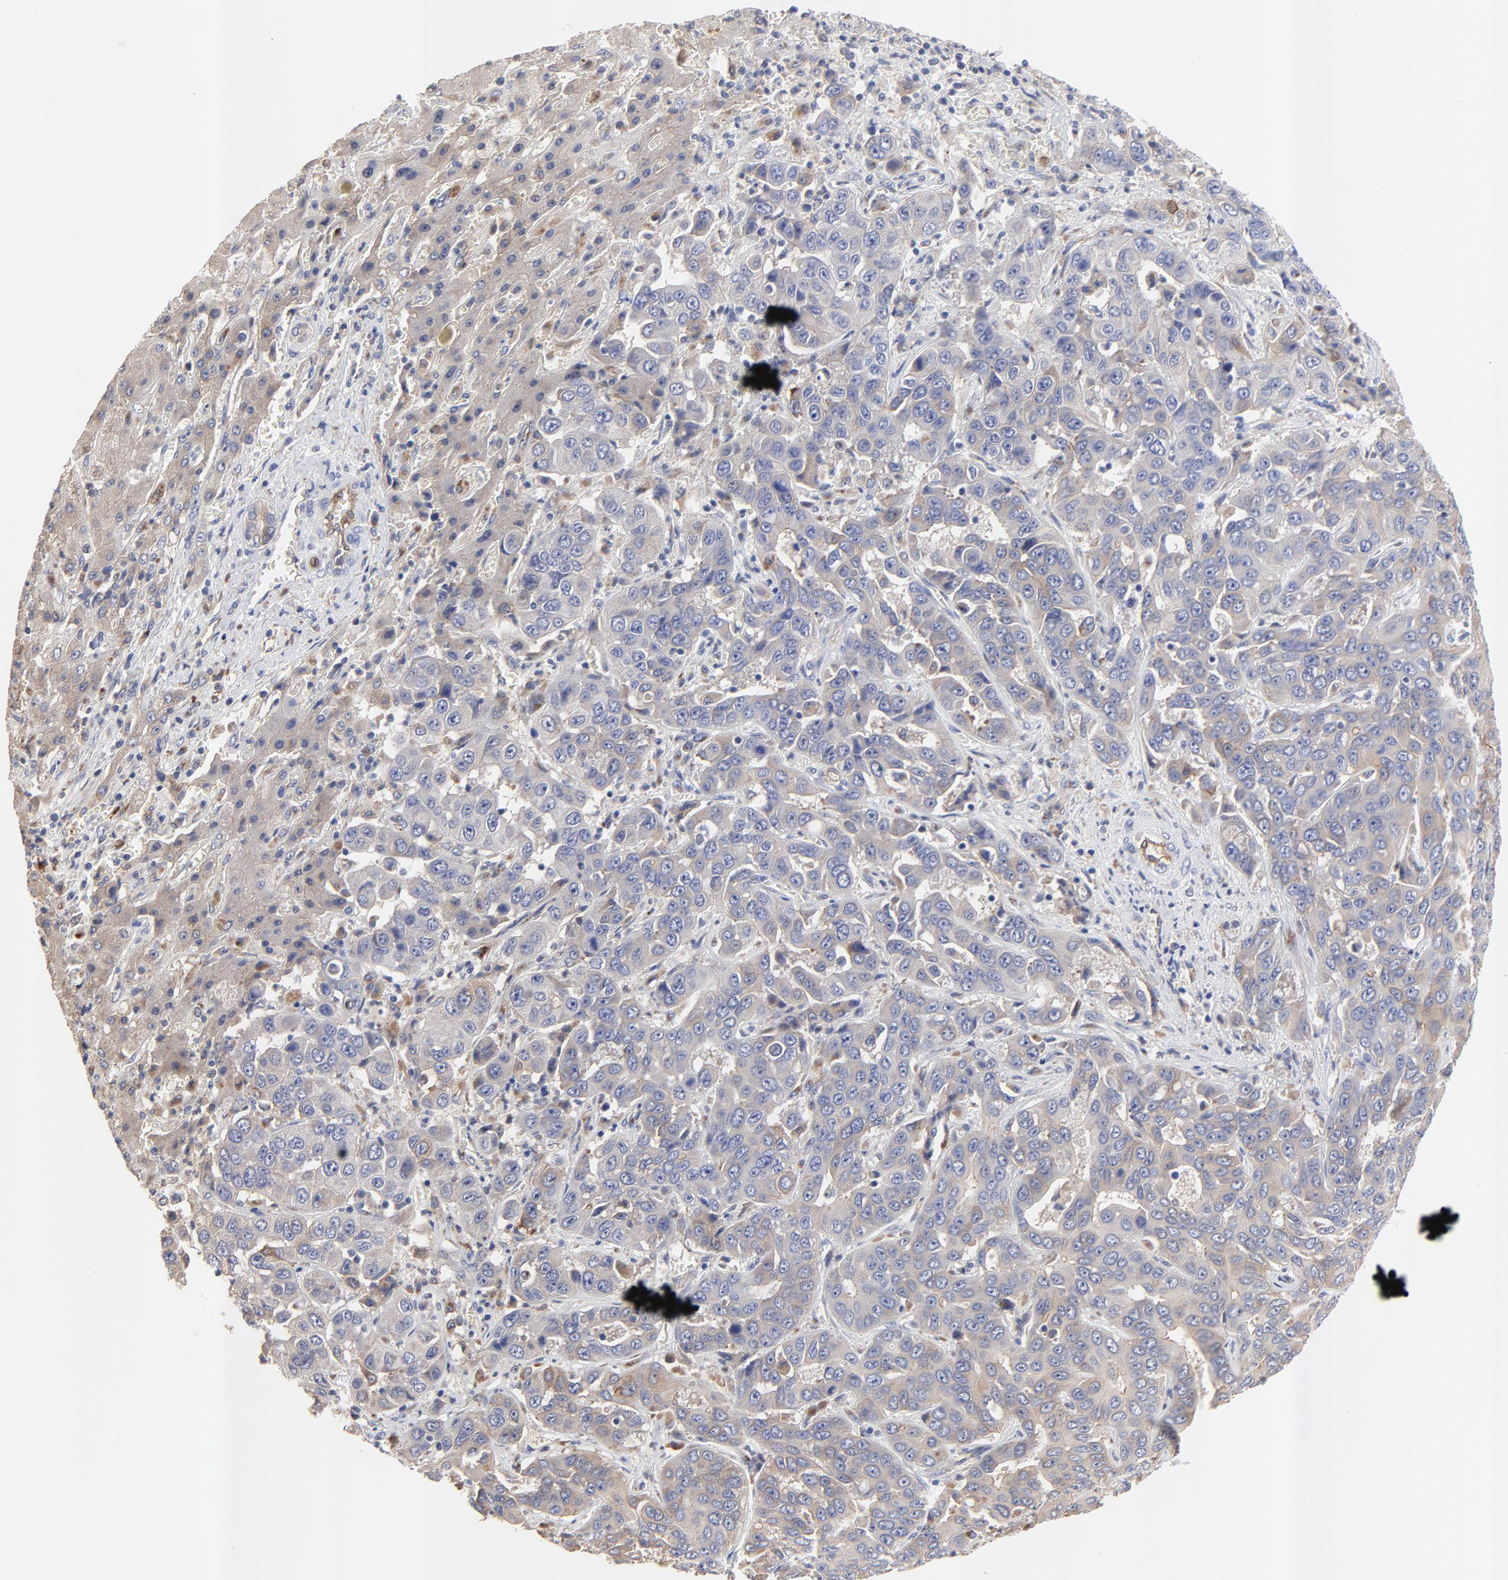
{"staining": {"intensity": "weak", "quantity": "<25%", "location": "cytoplasmic/membranous"}, "tissue": "liver cancer", "cell_type": "Tumor cells", "image_type": "cancer", "snomed": [{"axis": "morphology", "description": "Cholangiocarcinoma"}, {"axis": "topography", "description": "Liver"}], "caption": "Photomicrograph shows no significant protein expression in tumor cells of liver cholangiocarcinoma.", "gene": "FBXL2", "patient": {"sex": "female", "age": 52}}